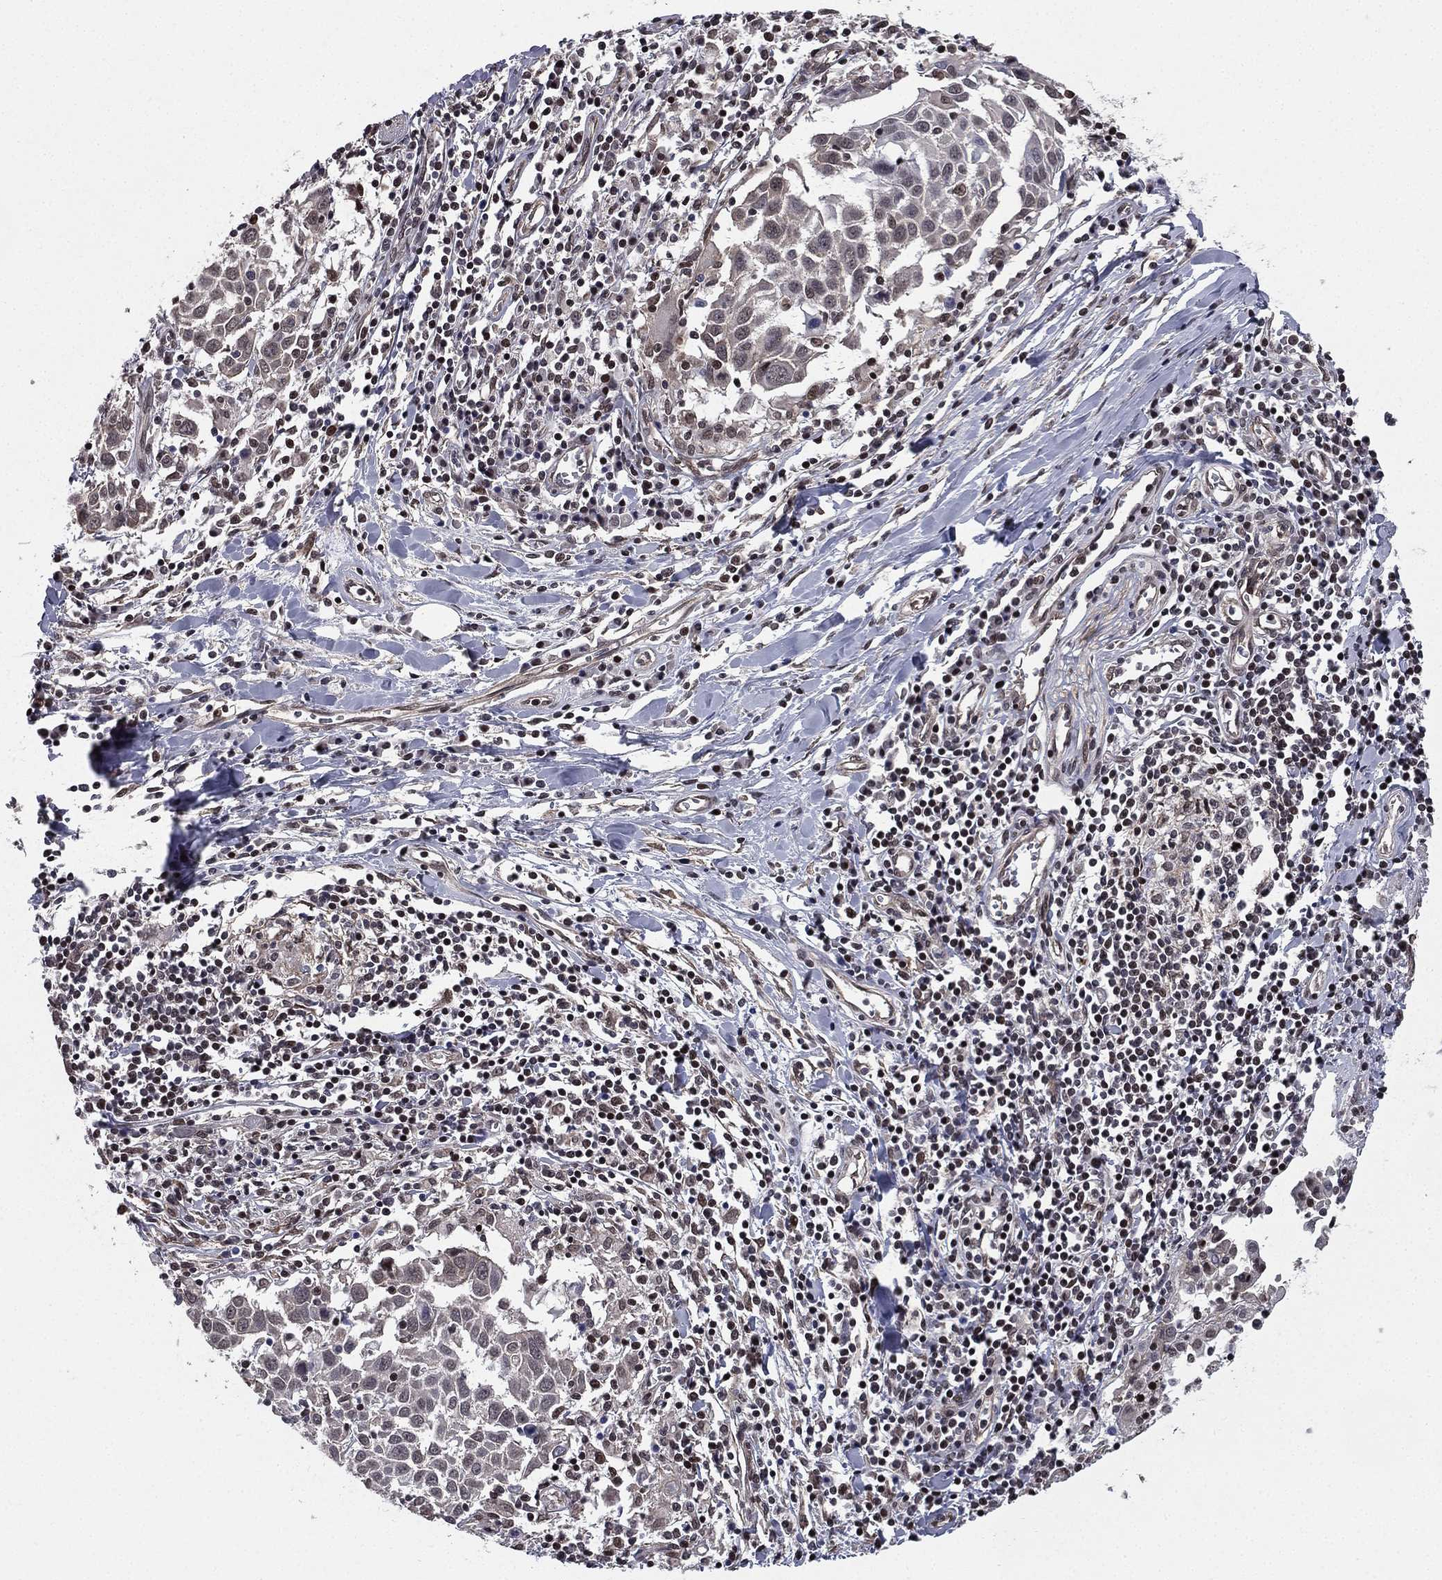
{"staining": {"intensity": "negative", "quantity": "none", "location": "none"}, "tissue": "lung cancer", "cell_type": "Tumor cells", "image_type": "cancer", "snomed": [{"axis": "morphology", "description": "Squamous cell carcinoma, NOS"}, {"axis": "topography", "description": "Lung"}], "caption": "High power microscopy photomicrograph of an immunohistochemistry (IHC) micrograph of squamous cell carcinoma (lung), revealing no significant expression in tumor cells.", "gene": "RARB", "patient": {"sex": "male", "age": 57}}